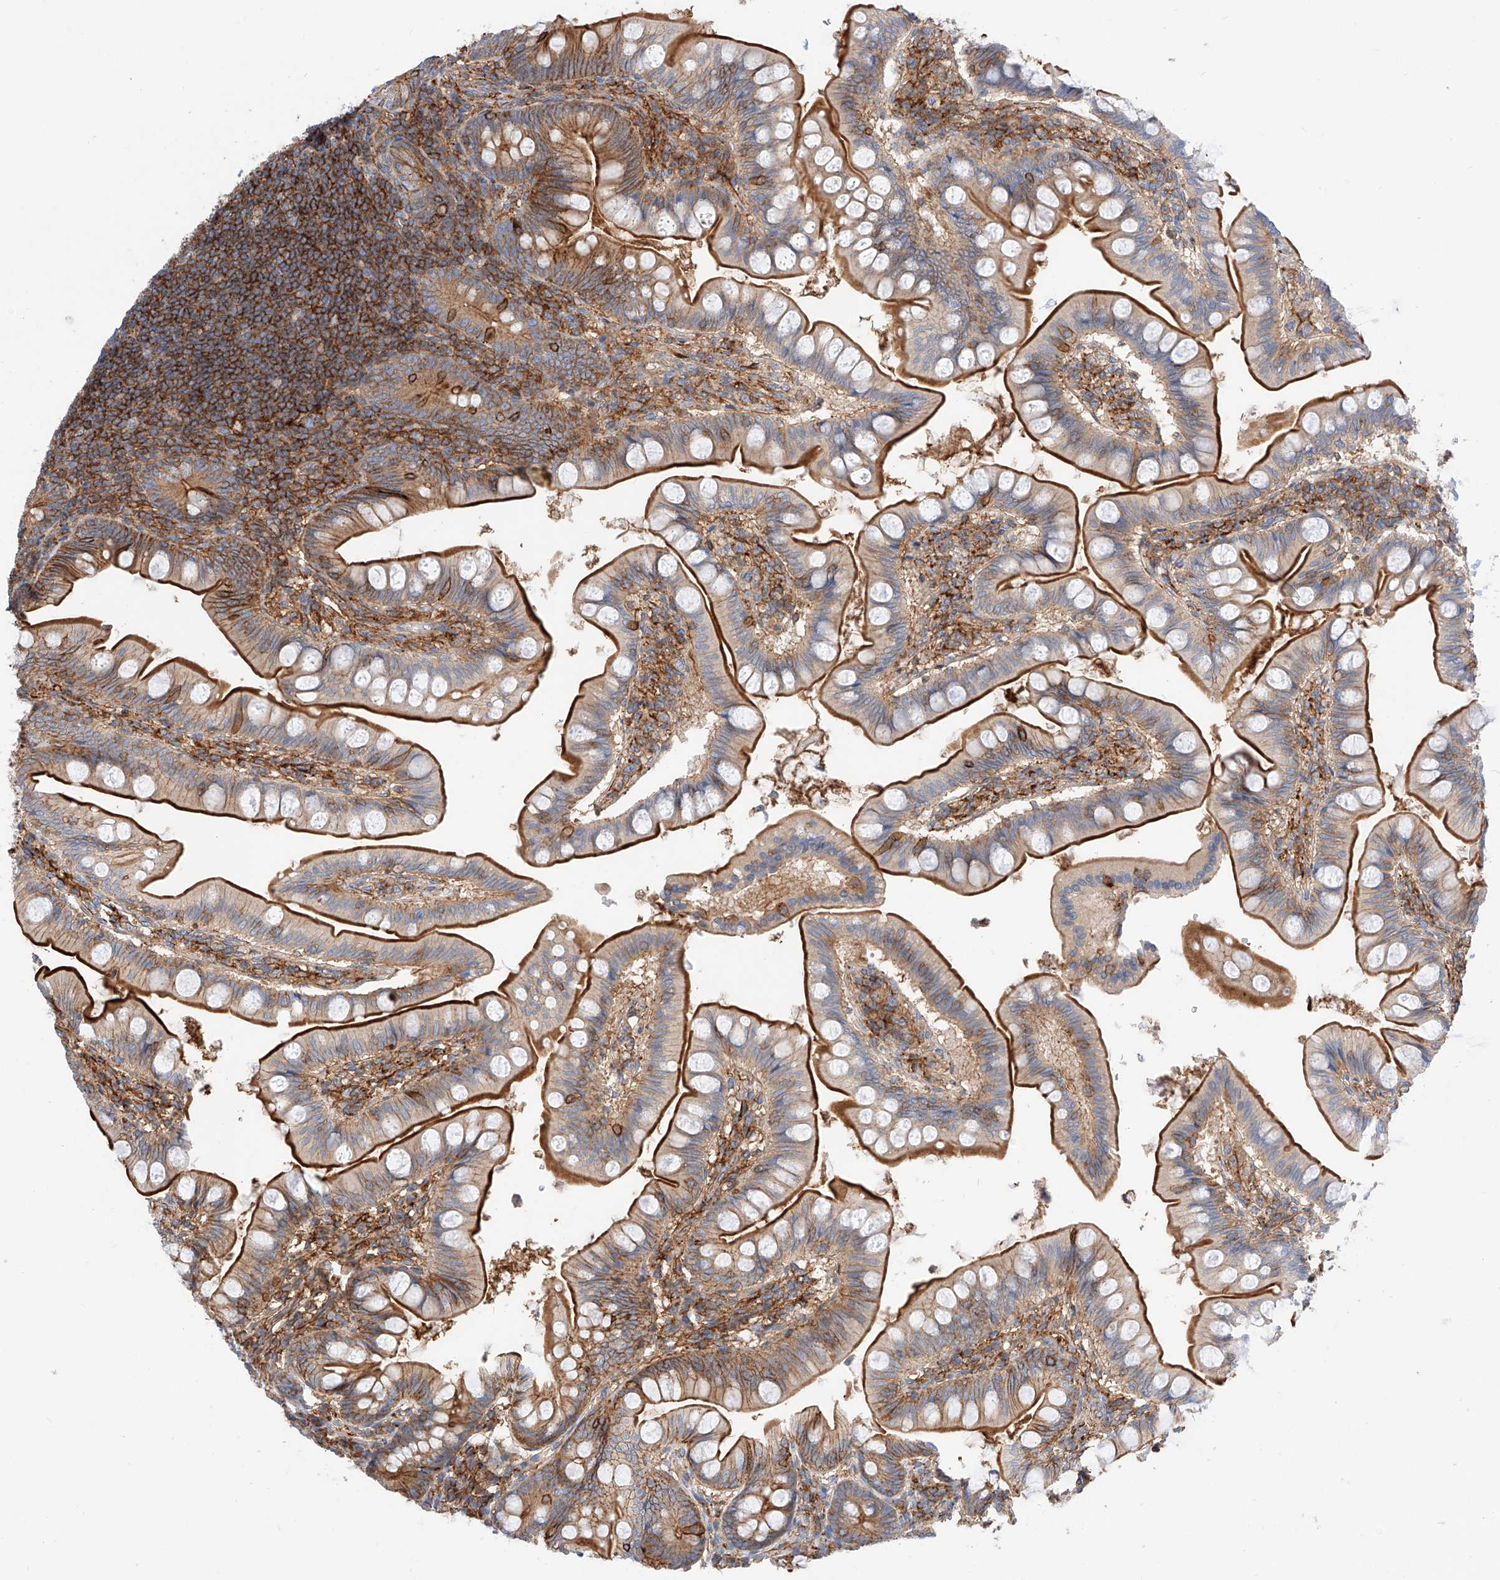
{"staining": {"intensity": "strong", "quantity": "25%-75%", "location": "cytoplasmic/membranous"}, "tissue": "small intestine", "cell_type": "Glandular cells", "image_type": "normal", "snomed": [{"axis": "morphology", "description": "Normal tissue, NOS"}, {"axis": "topography", "description": "Small intestine"}], "caption": "An immunohistochemistry (IHC) micrograph of benign tissue is shown. Protein staining in brown labels strong cytoplasmic/membranous positivity in small intestine within glandular cells.", "gene": "ENSG00000259132", "patient": {"sex": "male", "age": 7}}